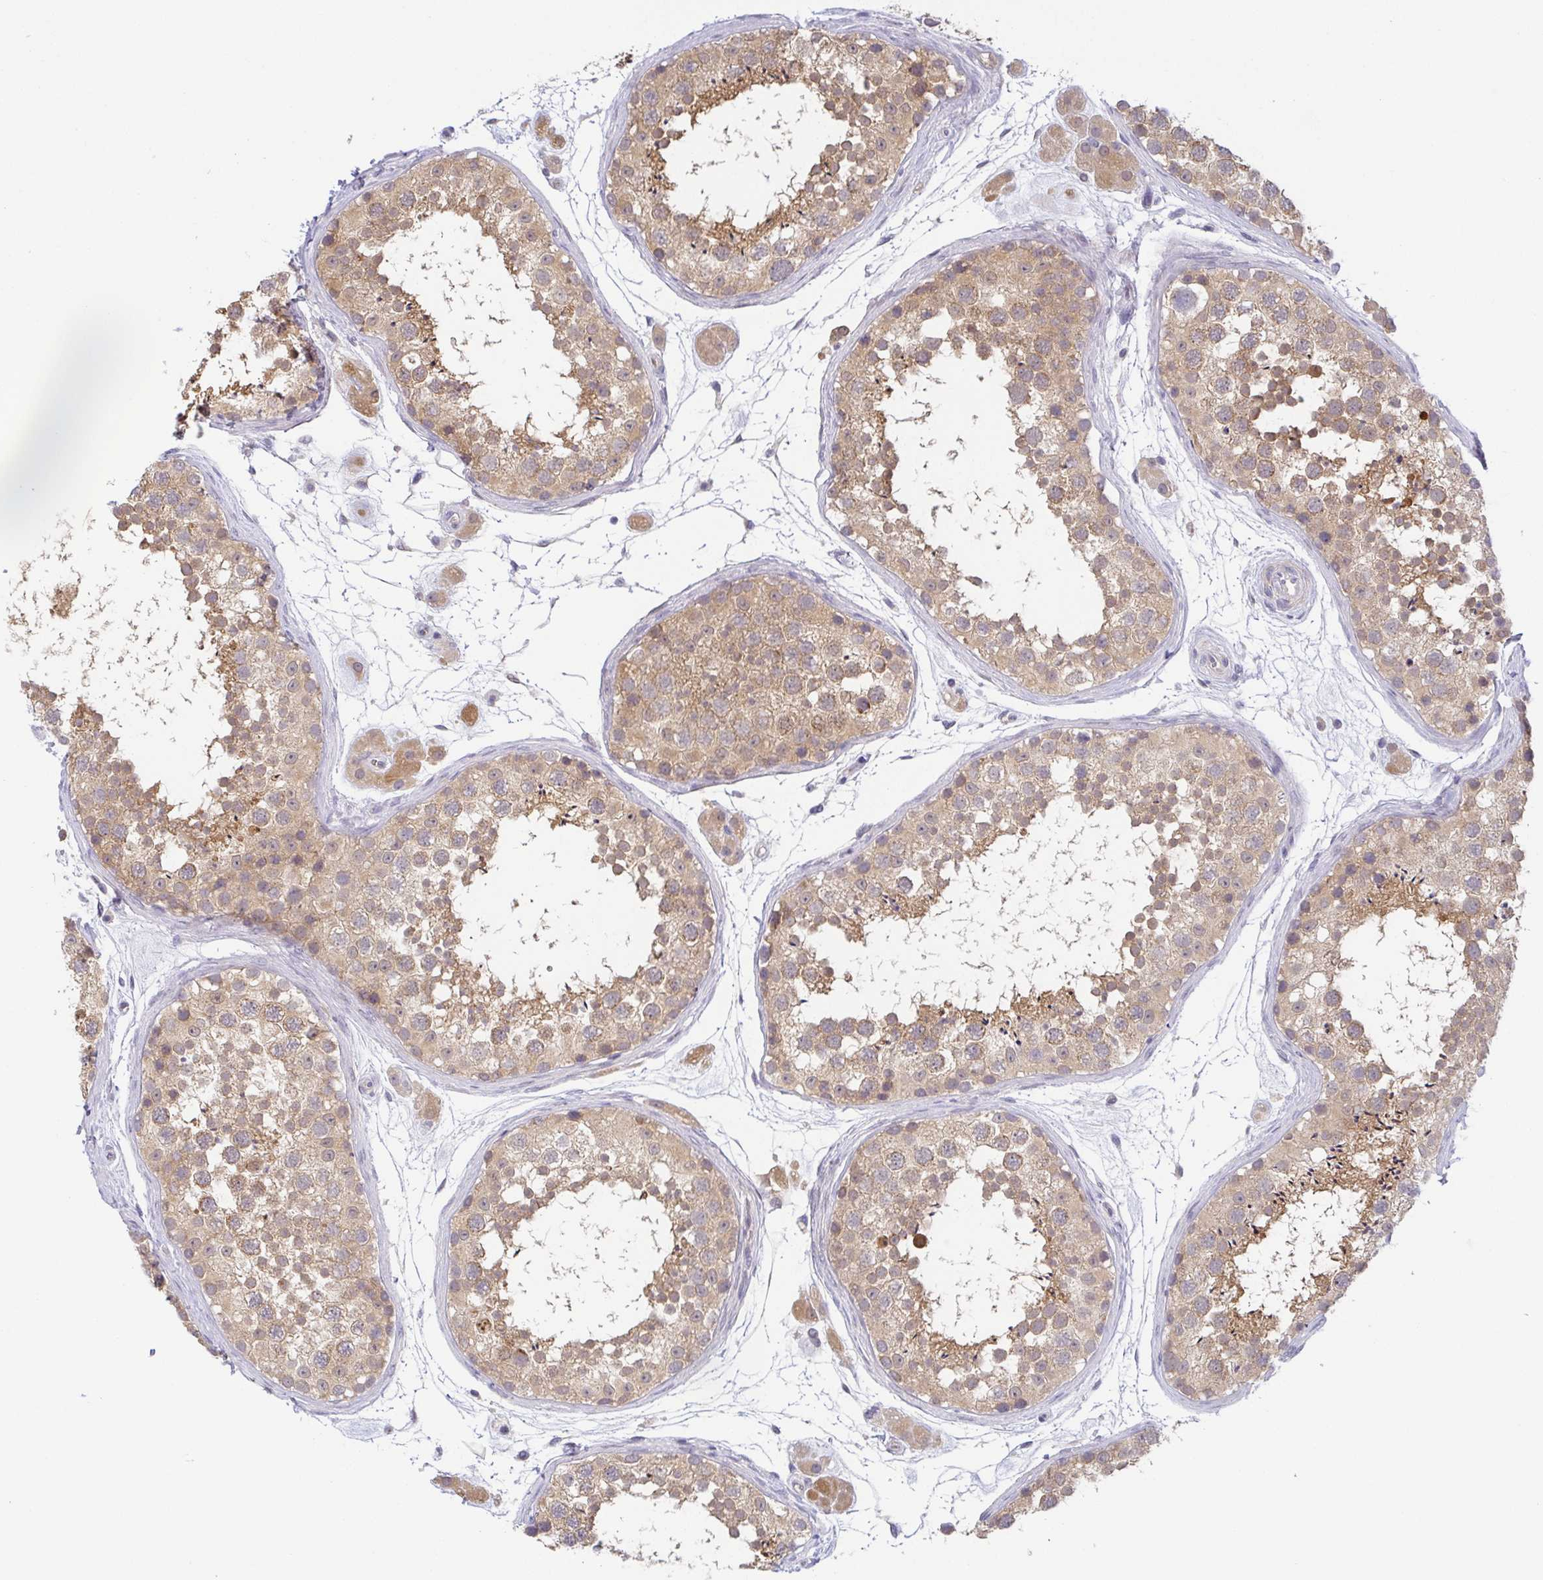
{"staining": {"intensity": "moderate", "quantity": ">75%", "location": "cytoplasmic/membranous"}, "tissue": "testis", "cell_type": "Cells in seminiferous ducts", "image_type": "normal", "snomed": [{"axis": "morphology", "description": "Normal tissue, NOS"}, {"axis": "topography", "description": "Testis"}], "caption": "This photomicrograph displays immunohistochemistry staining of unremarkable human testis, with medium moderate cytoplasmic/membranous positivity in approximately >75% of cells in seminiferous ducts.", "gene": "BCL2L1", "patient": {"sex": "male", "age": 41}}